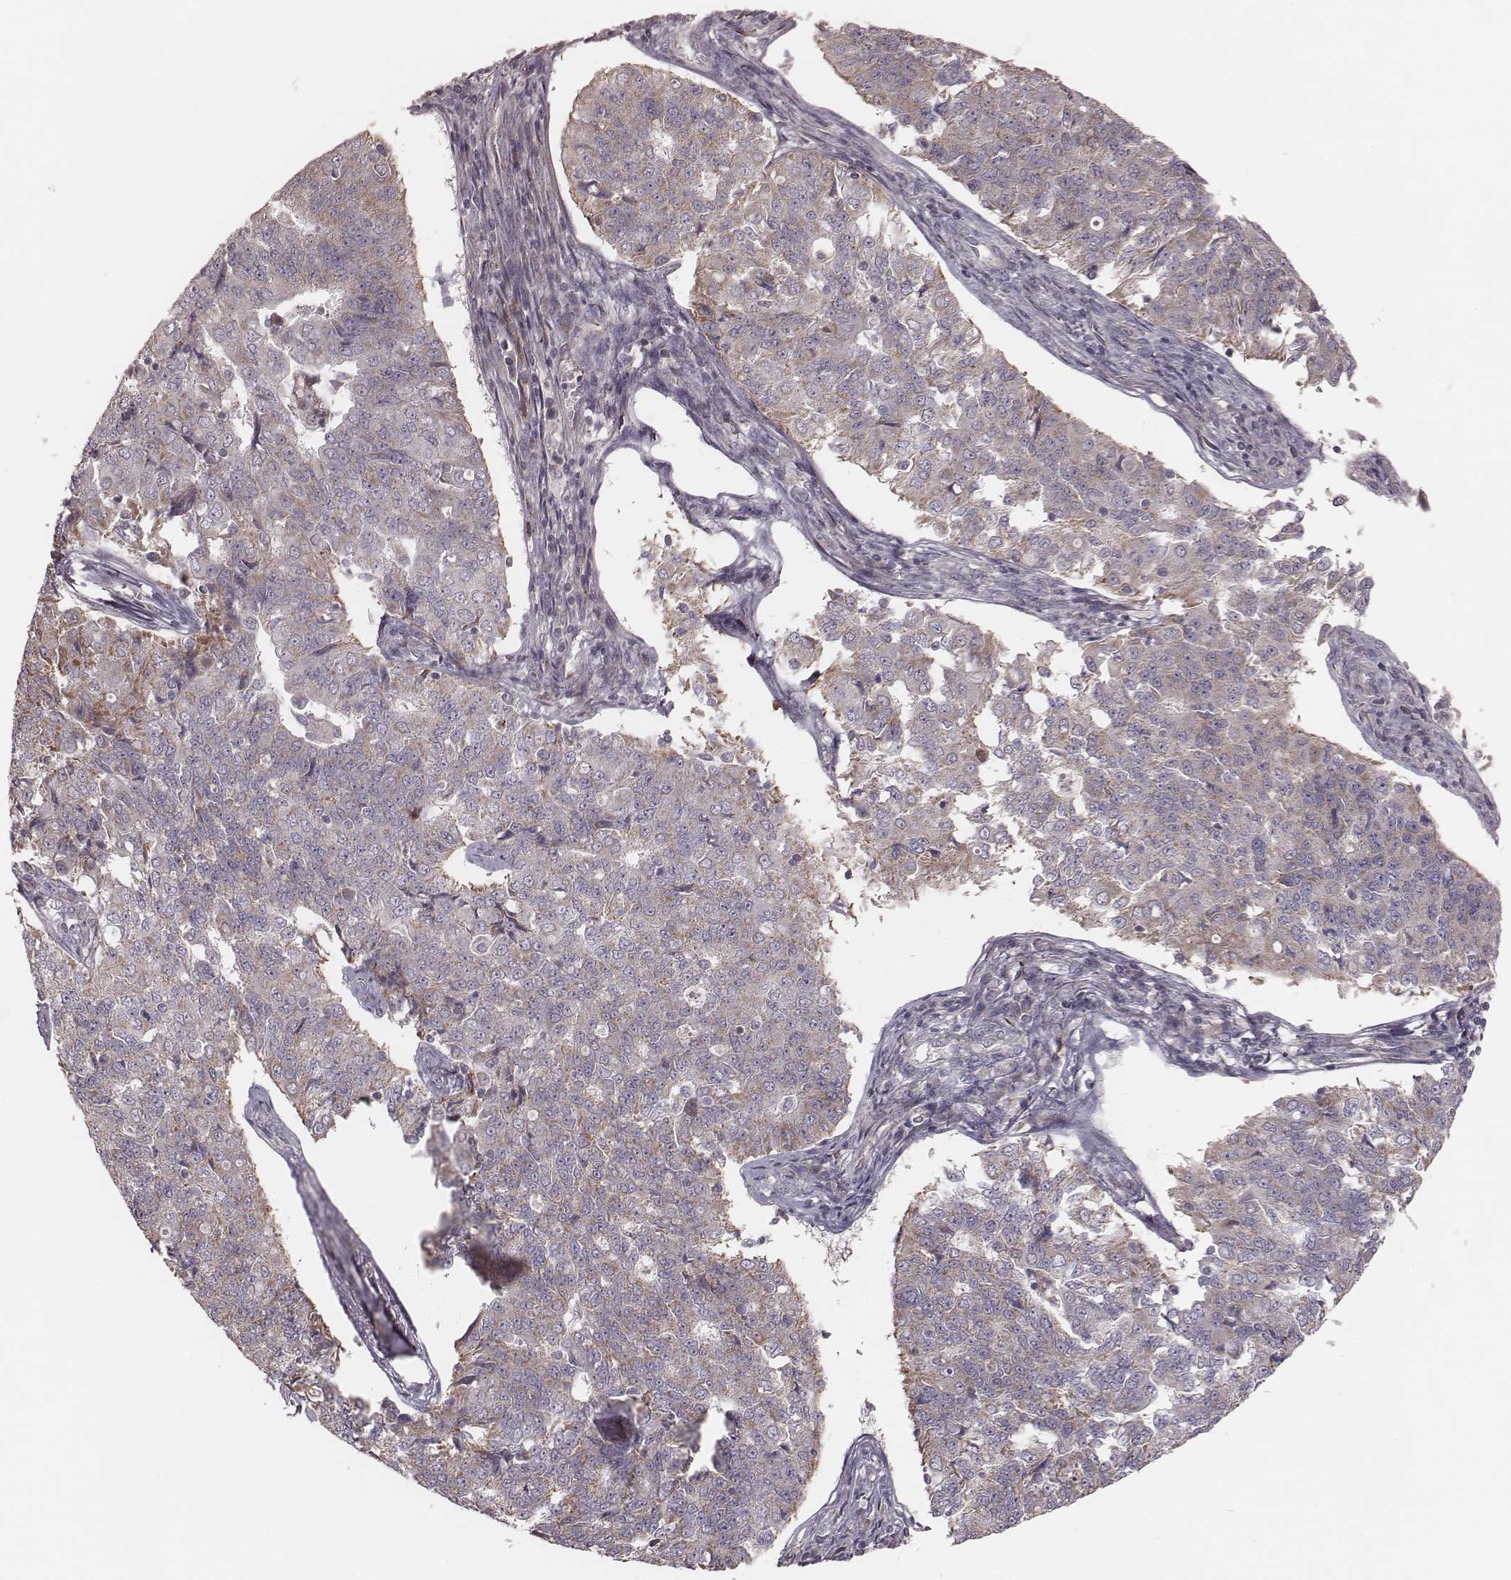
{"staining": {"intensity": "weak", "quantity": "25%-75%", "location": "cytoplasmic/membranous"}, "tissue": "endometrial cancer", "cell_type": "Tumor cells", "image_type": "cancer", "snomed": [{"axis": "morphology", "description": "Adenocarcinoma, NOS"}, {"axis": "topography", "description": "Endometrium"}], "caption": "An image showing weak cytoplasmic/membranous staining in about 25%-75% of tumor cells in endometrial cancer, as visualized by brown immunohistochemical staining.", "gene": "MRPS27", "patient": {"sex": "female", "age": 43}}